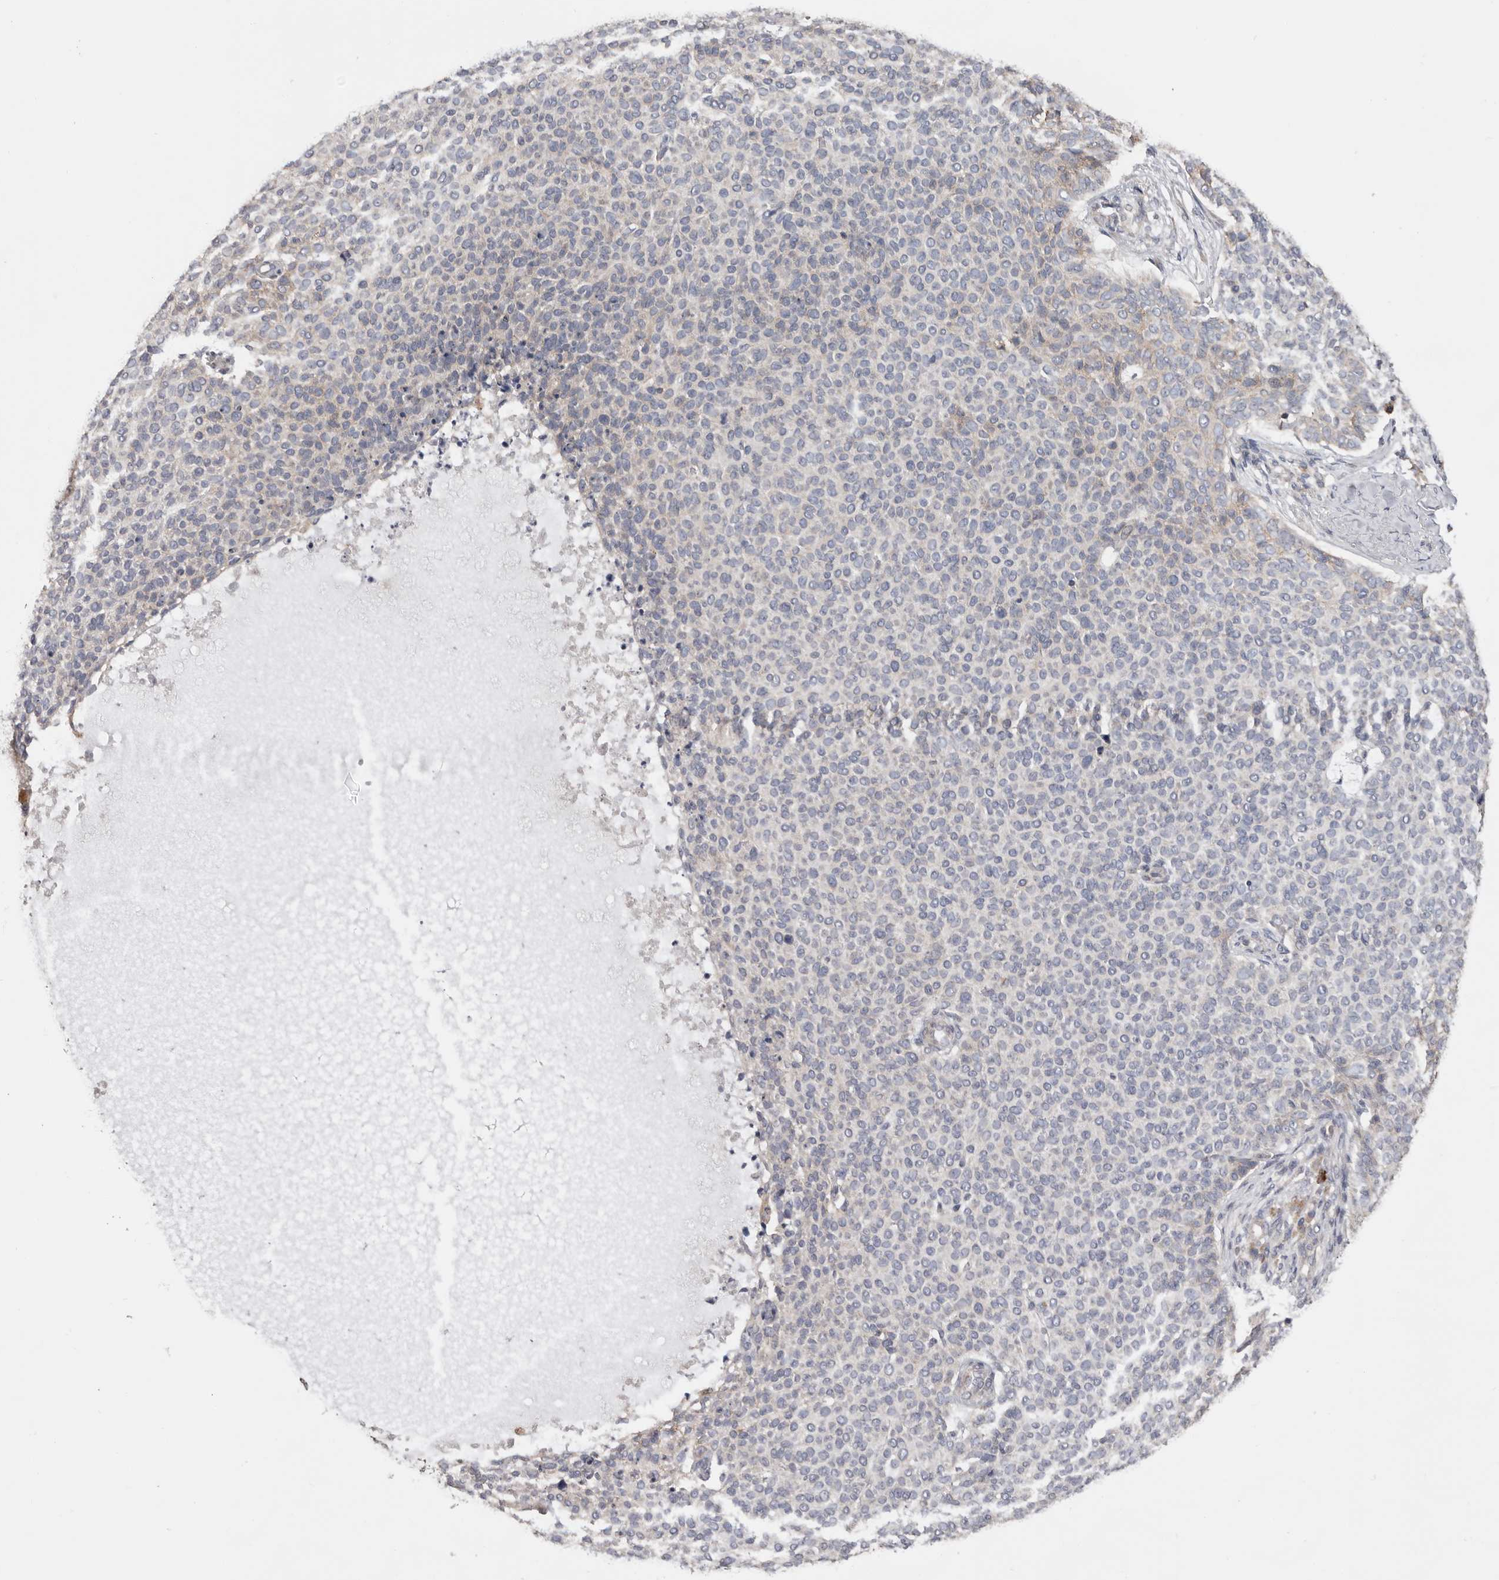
{"staining": {"intensity": "negative", "quantity": "none", "location": "none"}, "tissue": "skin cancer", "cell_type": "Tumor cells", "image_type": "cancer", "snomed": [{"axis": "morphology", "description": "Normal tissue, NOS"}, {"axis": "morphology", "description": "Basal cell carcinoma"}, {"axis": "topography", "description": "Skin"}], "caption": "High magnification brightfield microscopy of skin cancer stained with DAB (brown) and counterstained with hematoxylin (blue): tumor cells show no significant positivity.", "gene": "TMUB1", "patient": {"sex": "male", "age": 50}}